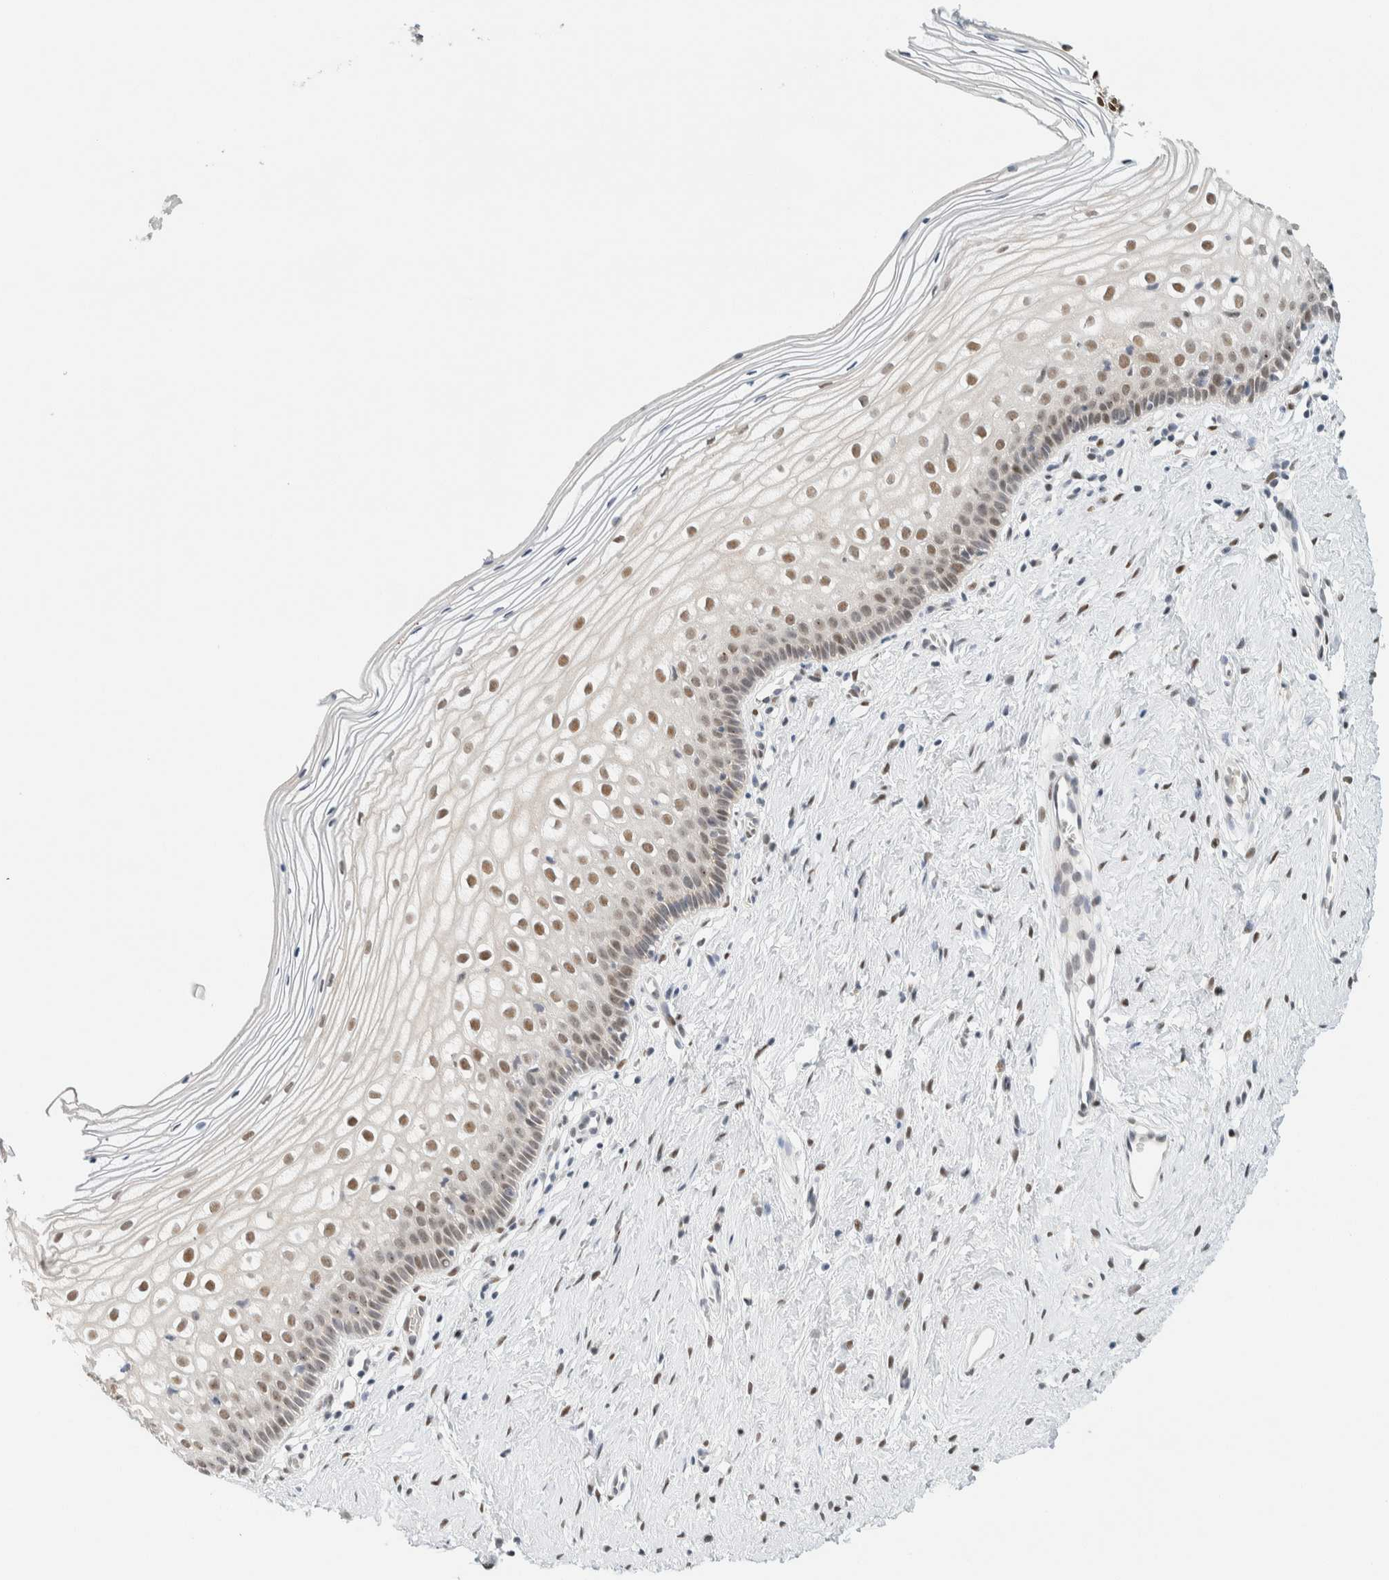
{"staining": {"intensity": "moderate", "quantity": "25%-75%", "location": "nuclear"}, "tissue": "cervix", "cell_type": "Squamous epithelial cells", "image_type": "normal", "snomed": [{"axis": "morphology", "description": "Normal tissue, NOS"}, {"axis": "topography", "description": "Cervix"}], "caption": "The image shows staining of normal cervix, revealing moderate nuclear protein positivity (brown color) within squamous epithelial cells.", "gene": "ZNF683", "patient": {"sex": "female", "age": 27}}